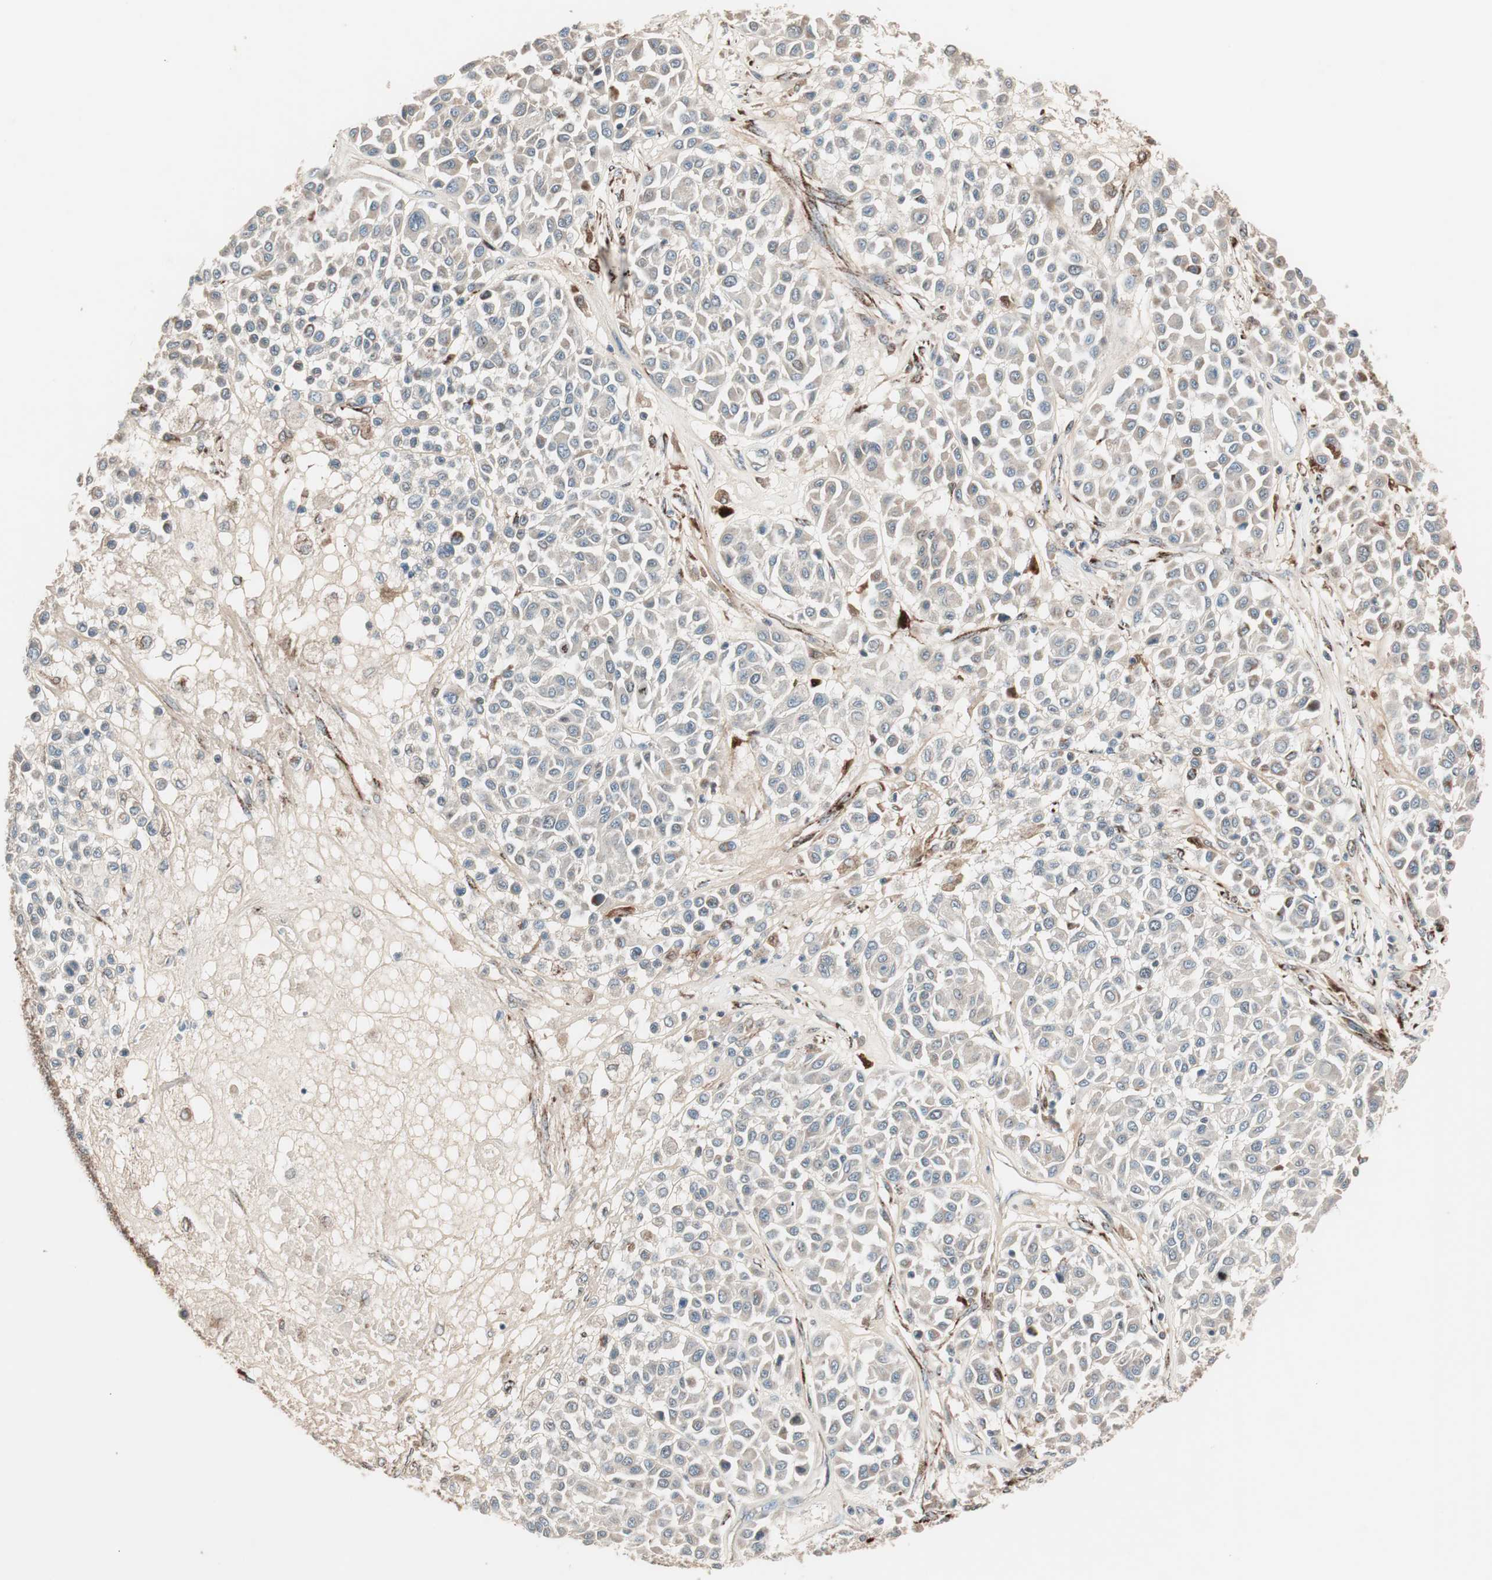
{"staining": {"intensity": "weak", "quantity": ">75%", "location": "cytoplasmic/membranous"}, "tissue": "melanoma", "cell_type": "Tumor cells", "image_type": "cancer", "snomed": [{"axis": "morphology", "description": "Malignant melanoma, Metastatic site"}, {"axis": "topography", "description": "Soft tissue"}], "caption": "IHC (DAB) staining of human melanoma exhibits weak cytoplasmic/membranous protein staining in approximately >75% of tumor cells. (DAB (3,3'-diaminobenzidine) = brown stain, brightfield microscopy at high magnification).", "gene": "NFRKB", "patient": {"sex": "male", "age": 41}}